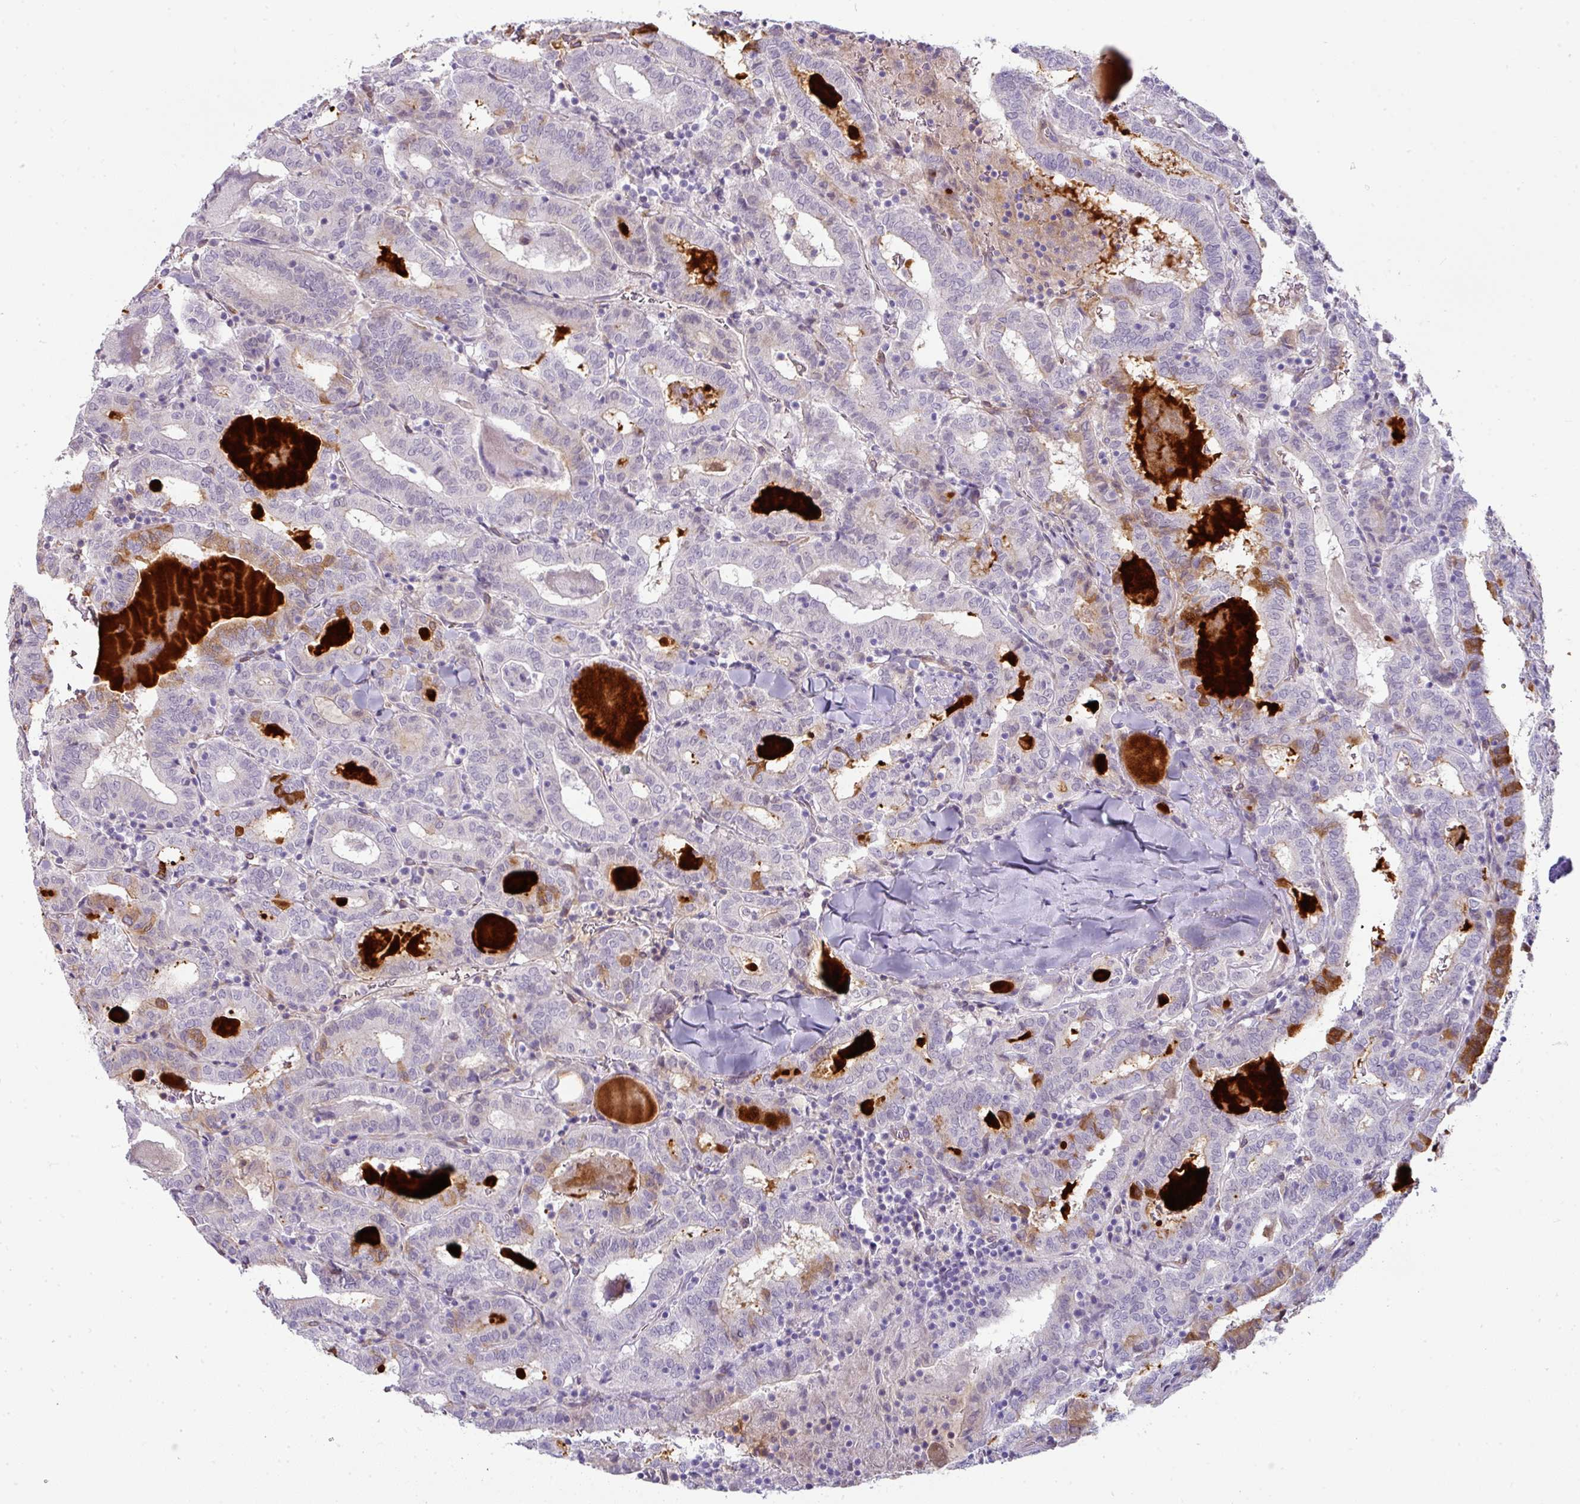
{"staining": {"intensity": "negative", "quantity": "none", "location": "none"}, "tissue": "thyroid cancer", "cell_type": "Tumor cells", "image_type": "cancer", "snomed": [{"axis": "morphology", "description": "Papillary adenocarcinoma, NOS"}, {"axis": "topography", "description": "Thyroid gland"}], "caption": "There is no significant staining in tumor cells of thyroid cancer (papillary adenocarcinoma).", "gene": "FGF17", "patient": {"sex": "female", "age": 72}}